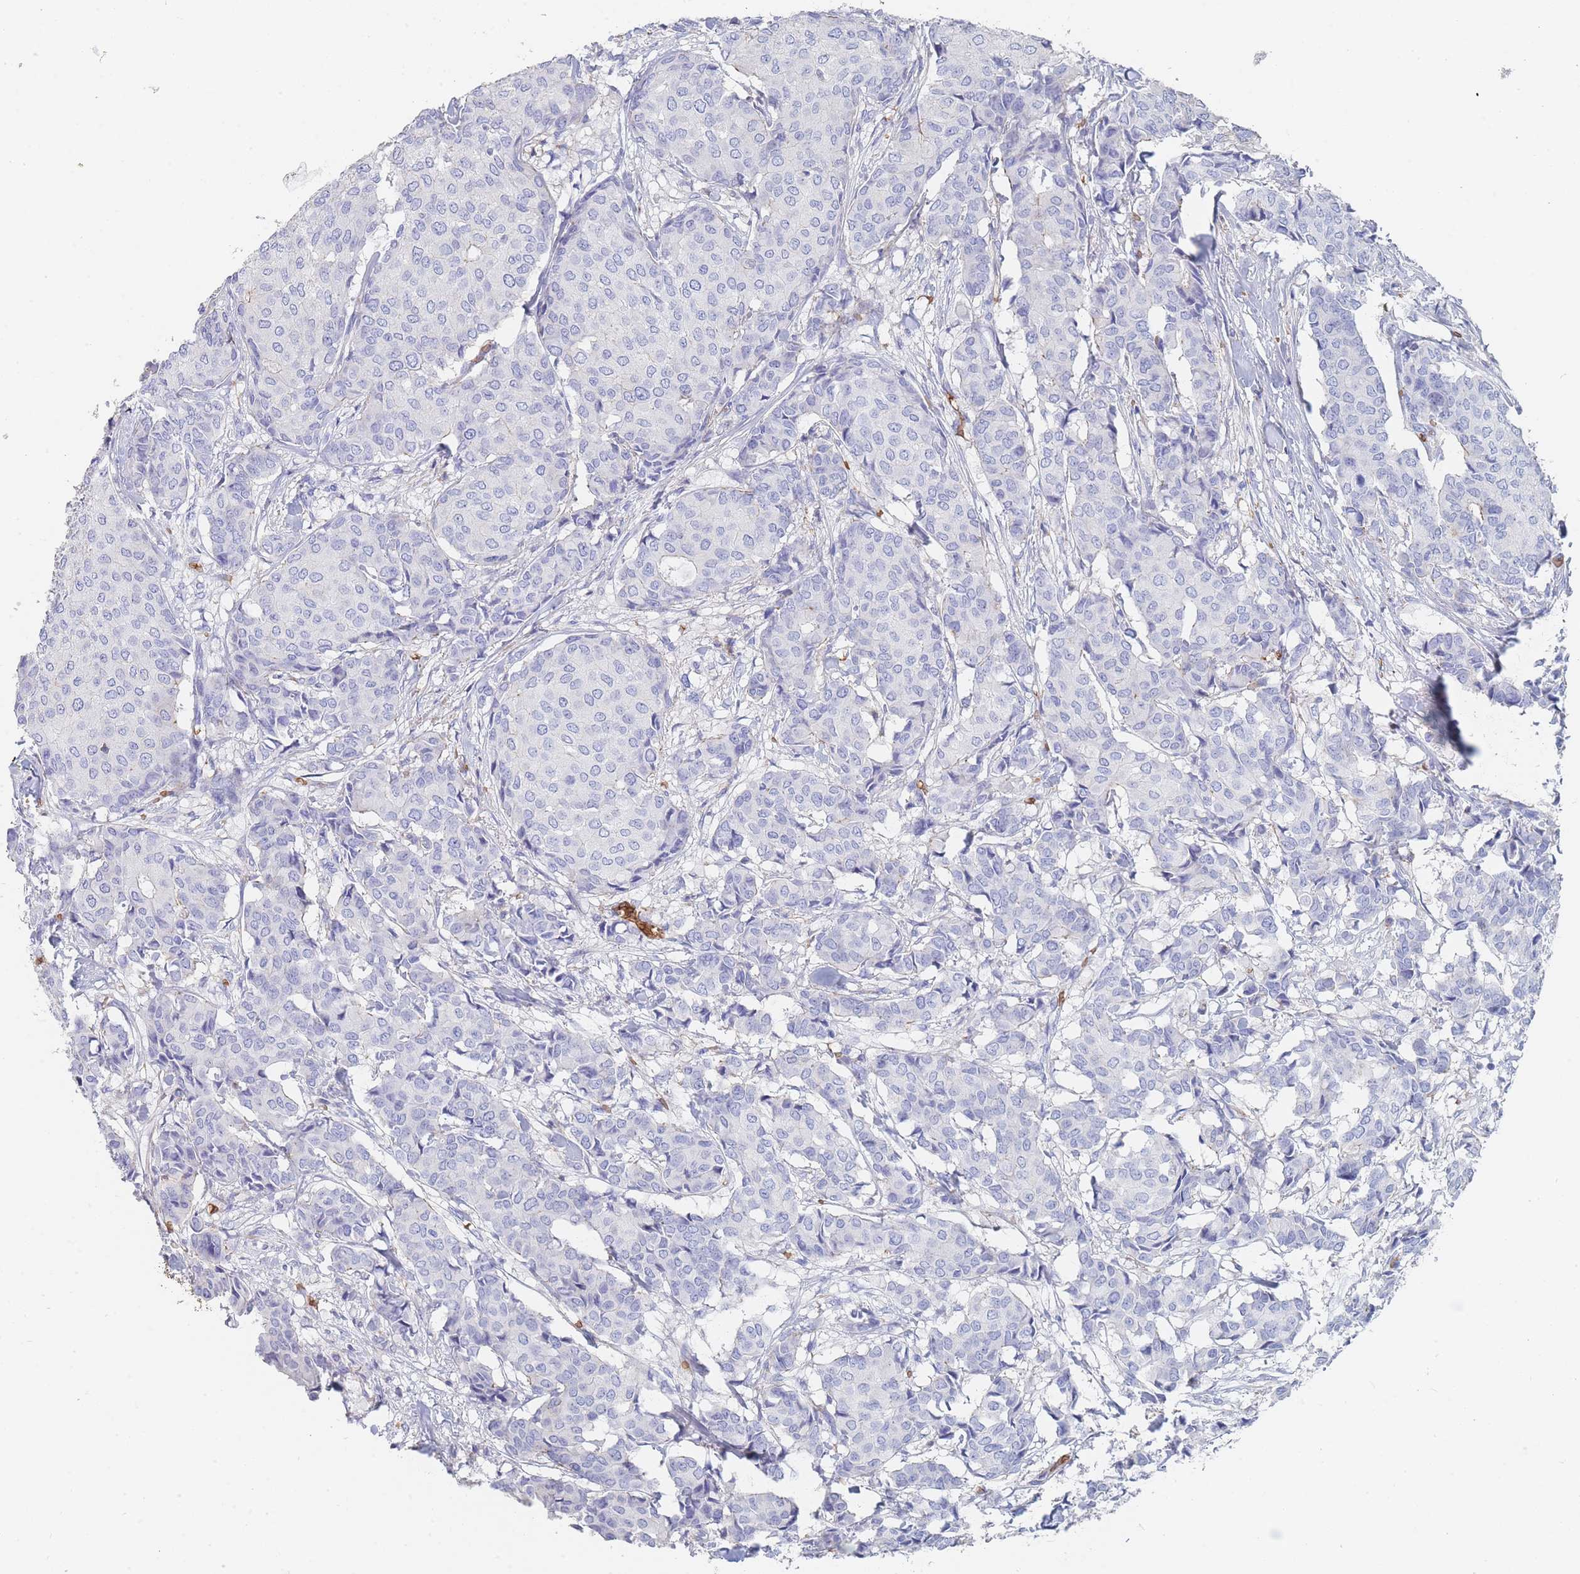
{"staining": {"intensity": "weak", "quantity": "<25%", "location": "cytoplasmic/membranous"}, "tissue": "breast cancer", "cell_type": "Tumor cells", "image_type": "cancer", "snomed": [{"axis": "morphology", "description": "Duct carcinoma"}, {"axis": "topography", "description": "Breast"}], "caption": "Human intraductal carcinoma (breast) stained for a protein using immunohistochemistry exhibits no staining in tumor cells.", "gene": "SLC2A1", "patient": {"sex": "female", "age": 75}}